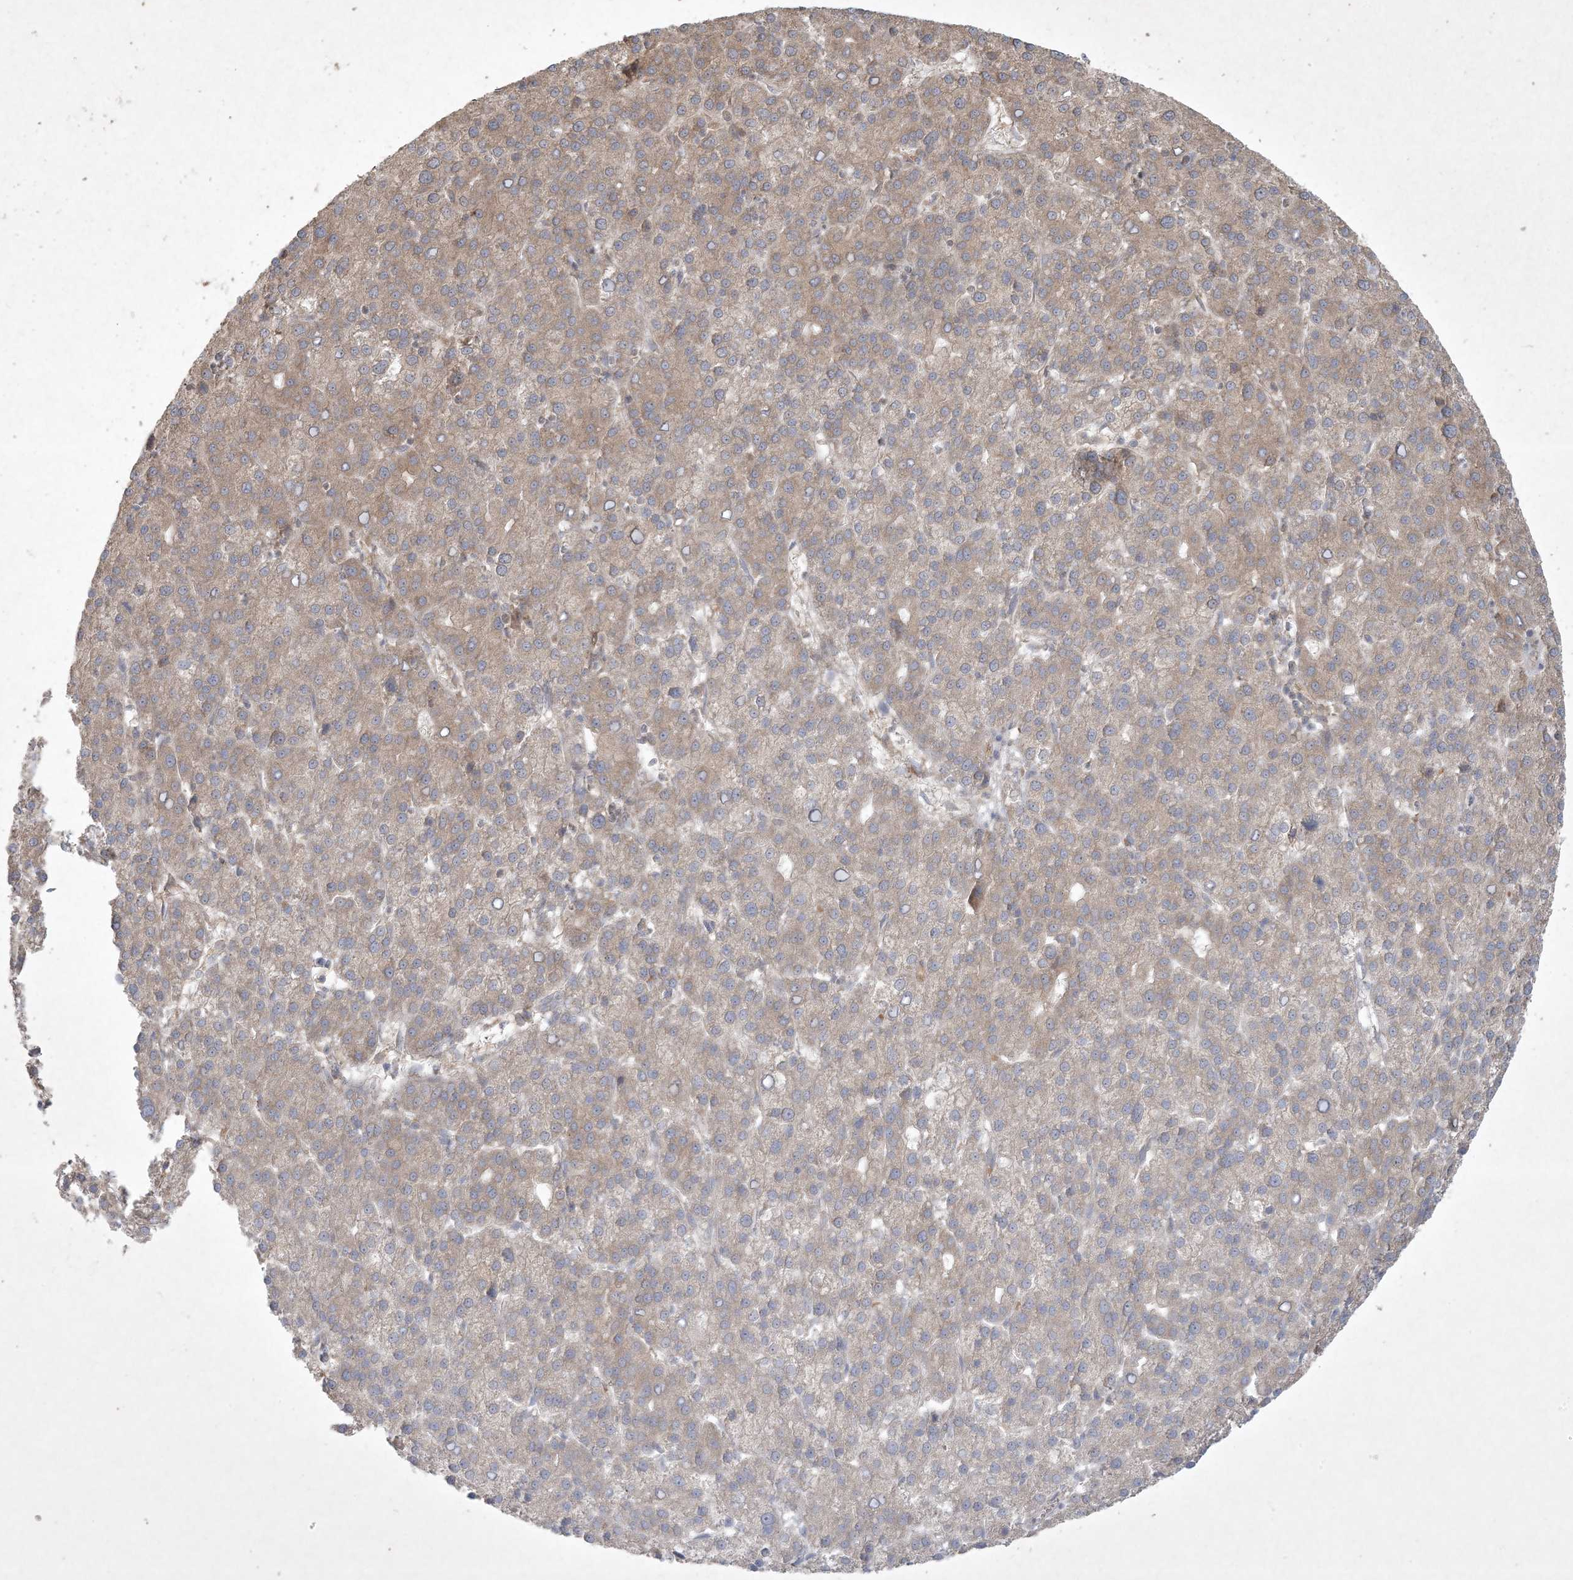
{"staining": {"intensity": "weak", "quantity": ">75%", "location": "cytoplasmic/membranous"}, "tissue": "liver cancer", "cell_type": "Tumor cells", "image_type": "cancer", "snomed": [{"axis": "morphology", "description": "Carcinoma, Hepatocellular, NOS"}, {"axis": "topography", "description": "Liver"}], "caption": "Protein analysis of liver cancer (hepatocellular carcinoma) tissue demonstrates weak cytoplasmic/membranous staining in approximately >75% of tumor cells.", "gene": "NRBP2", "patient": {"sex": "female", "age": 58}}